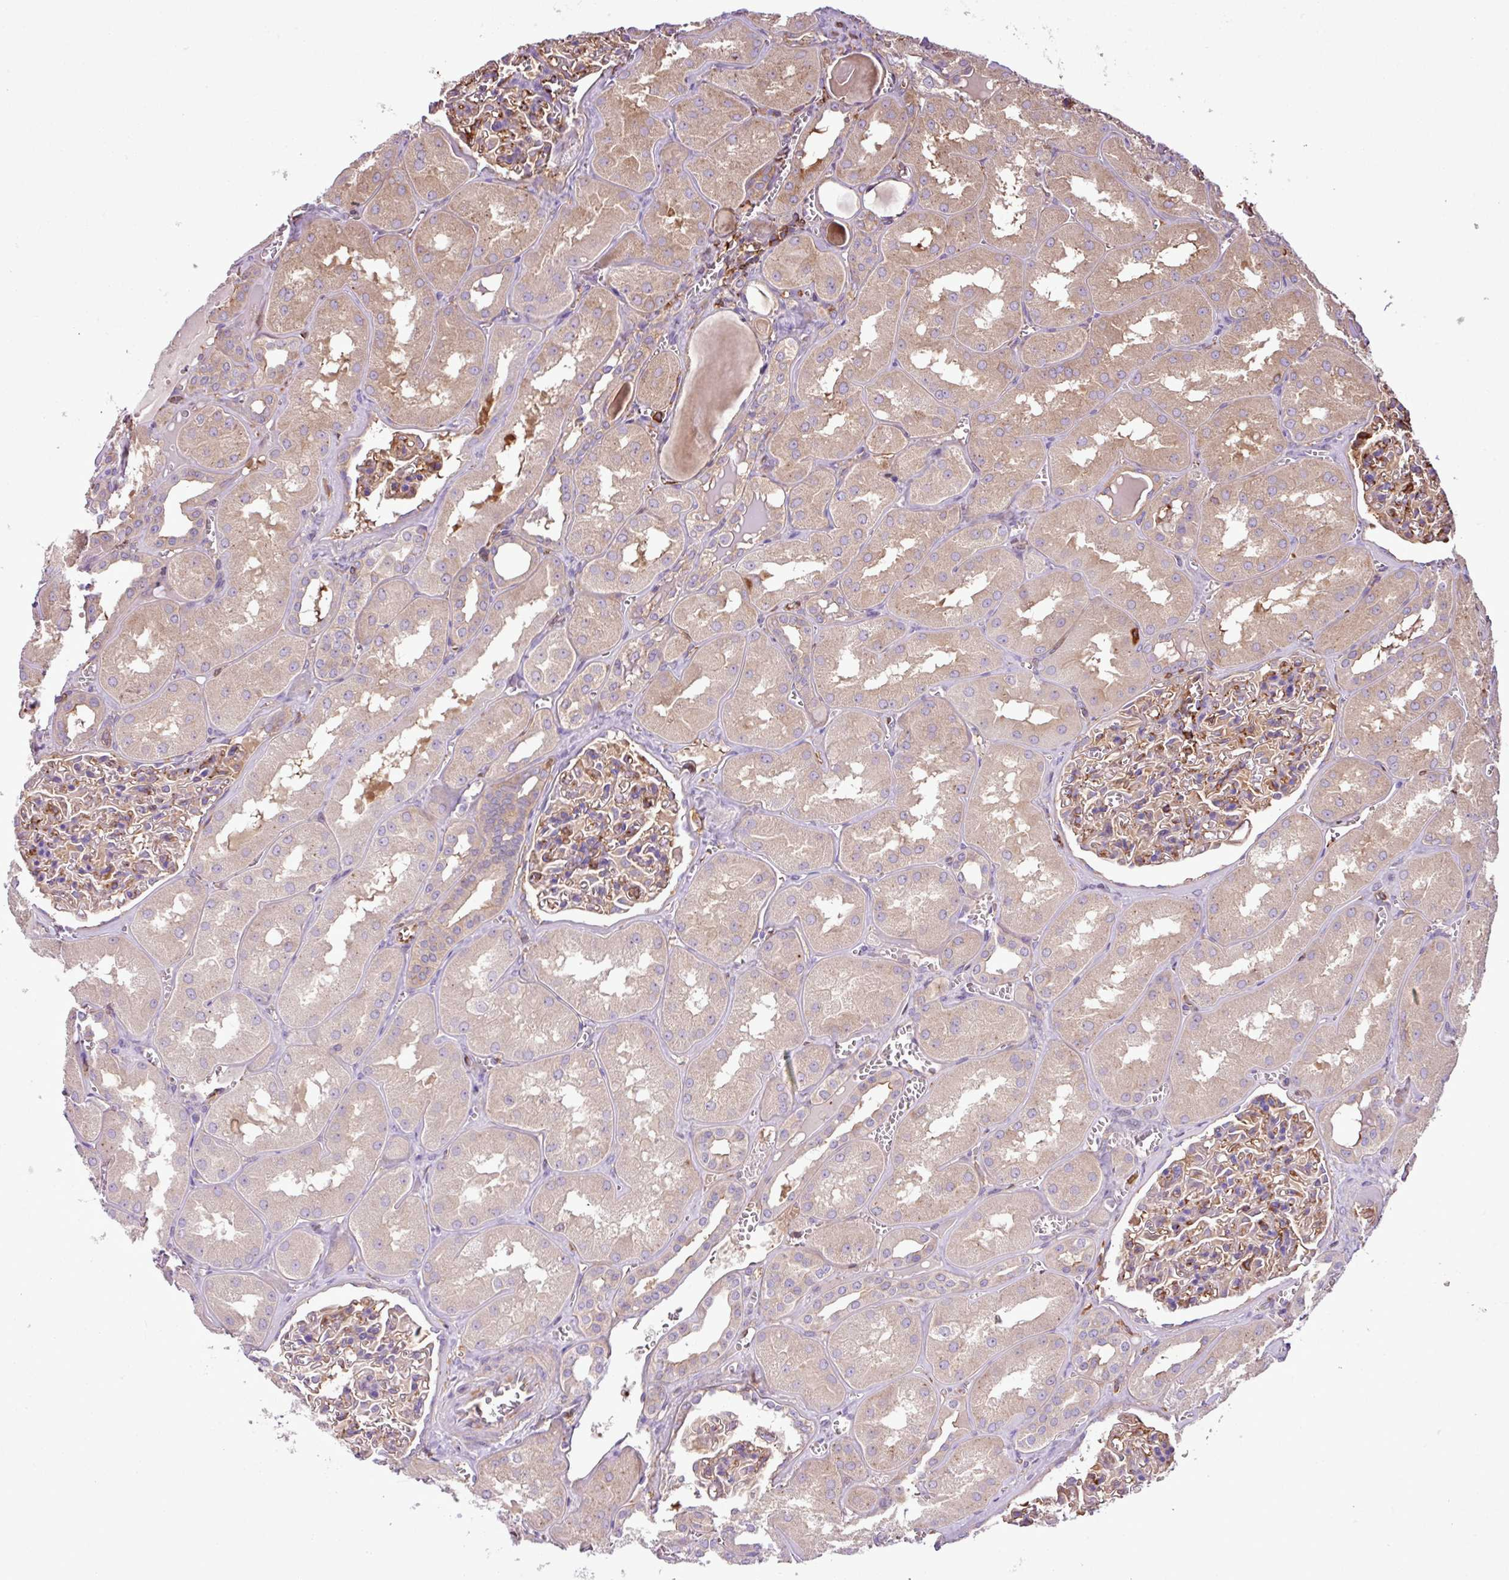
{"staining": {"intensity": "weak", "quantity": "25%-75%", "location": "cytoplasmic/membranous"}, "tissue": "kidney", "cell_type": "Cells in glomeruli", "image_type": "normal", "snomed": [{"axis": "morphology", "description": "Normal tissue, NOS"}, {"axis": "topography", "description": "Kidney"}], "caption": "Immunohistochemistry (IHC) micrograph of unremarkable kidney stained for a protein (brown), which reveals low levels of weak cytoplasmic/membranous positivity in approximately 25%-75% of cells in glomeruli.", "gene": "PGAP6", "patient": {"sex": "male", "age": 61}}